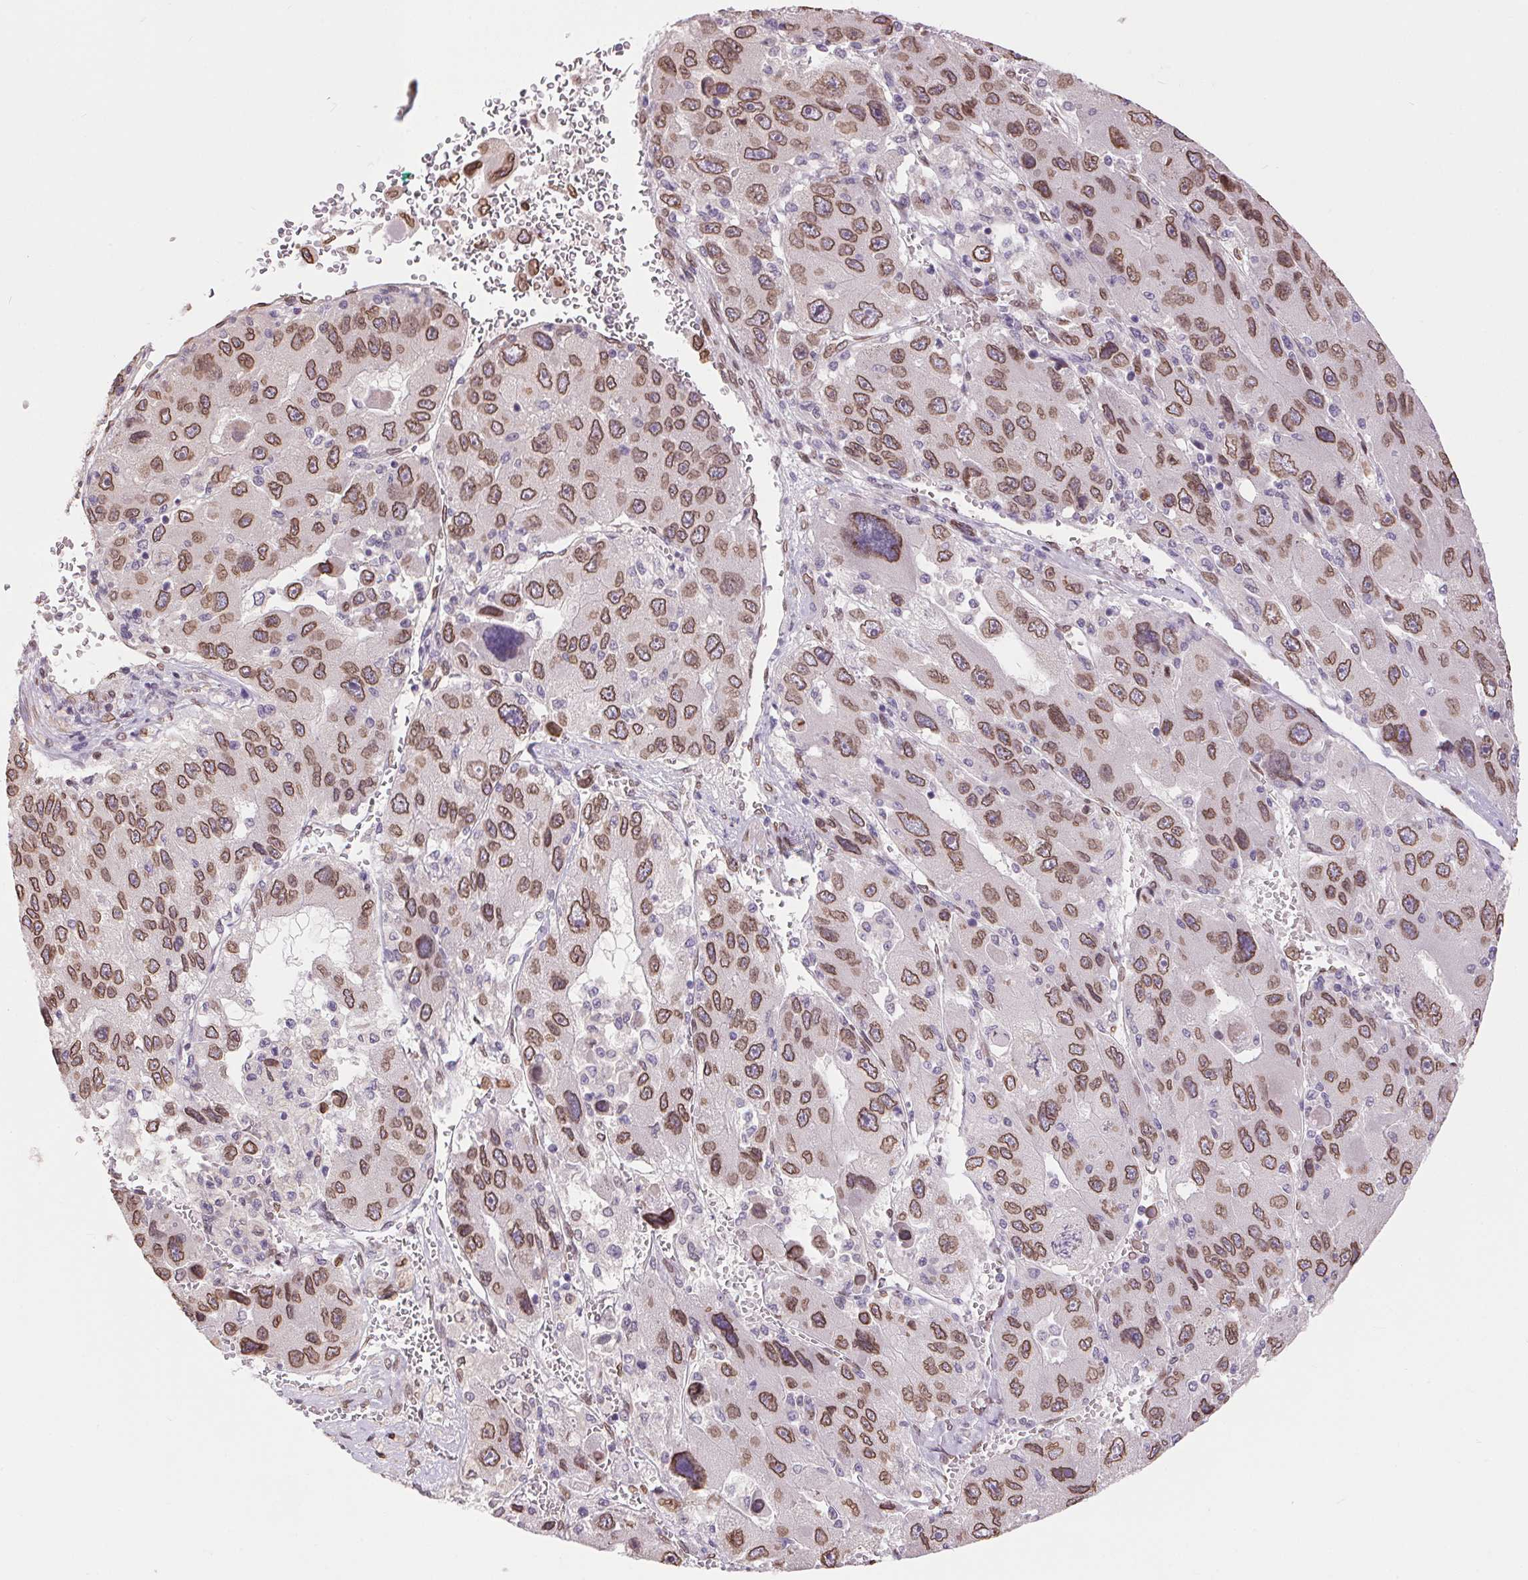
{"staining": {"intensity": "moderate", "quantity": ">75%", "location": "cytoplasmic/membranous,nuclear"}, "tissue": "liver cancer", "cell_type": "Tumor cells", "image_type": "cancer", "snomed": [{"axis": "morphology", "description": "Carcinoma, Hepatocellular, NOS"}, {"axis": "topography", "description": "Liver"}], "caption": "Immunohistochemical staining of human liver cancer (hepatocellular carcinoma) displays medium levels of moderate cytoplasmic/membranous and nuclear protein staining in approximately >75% of tumor cells.", "gene": "TMEM175", "patient": {"sex": "female", "age": 41}}